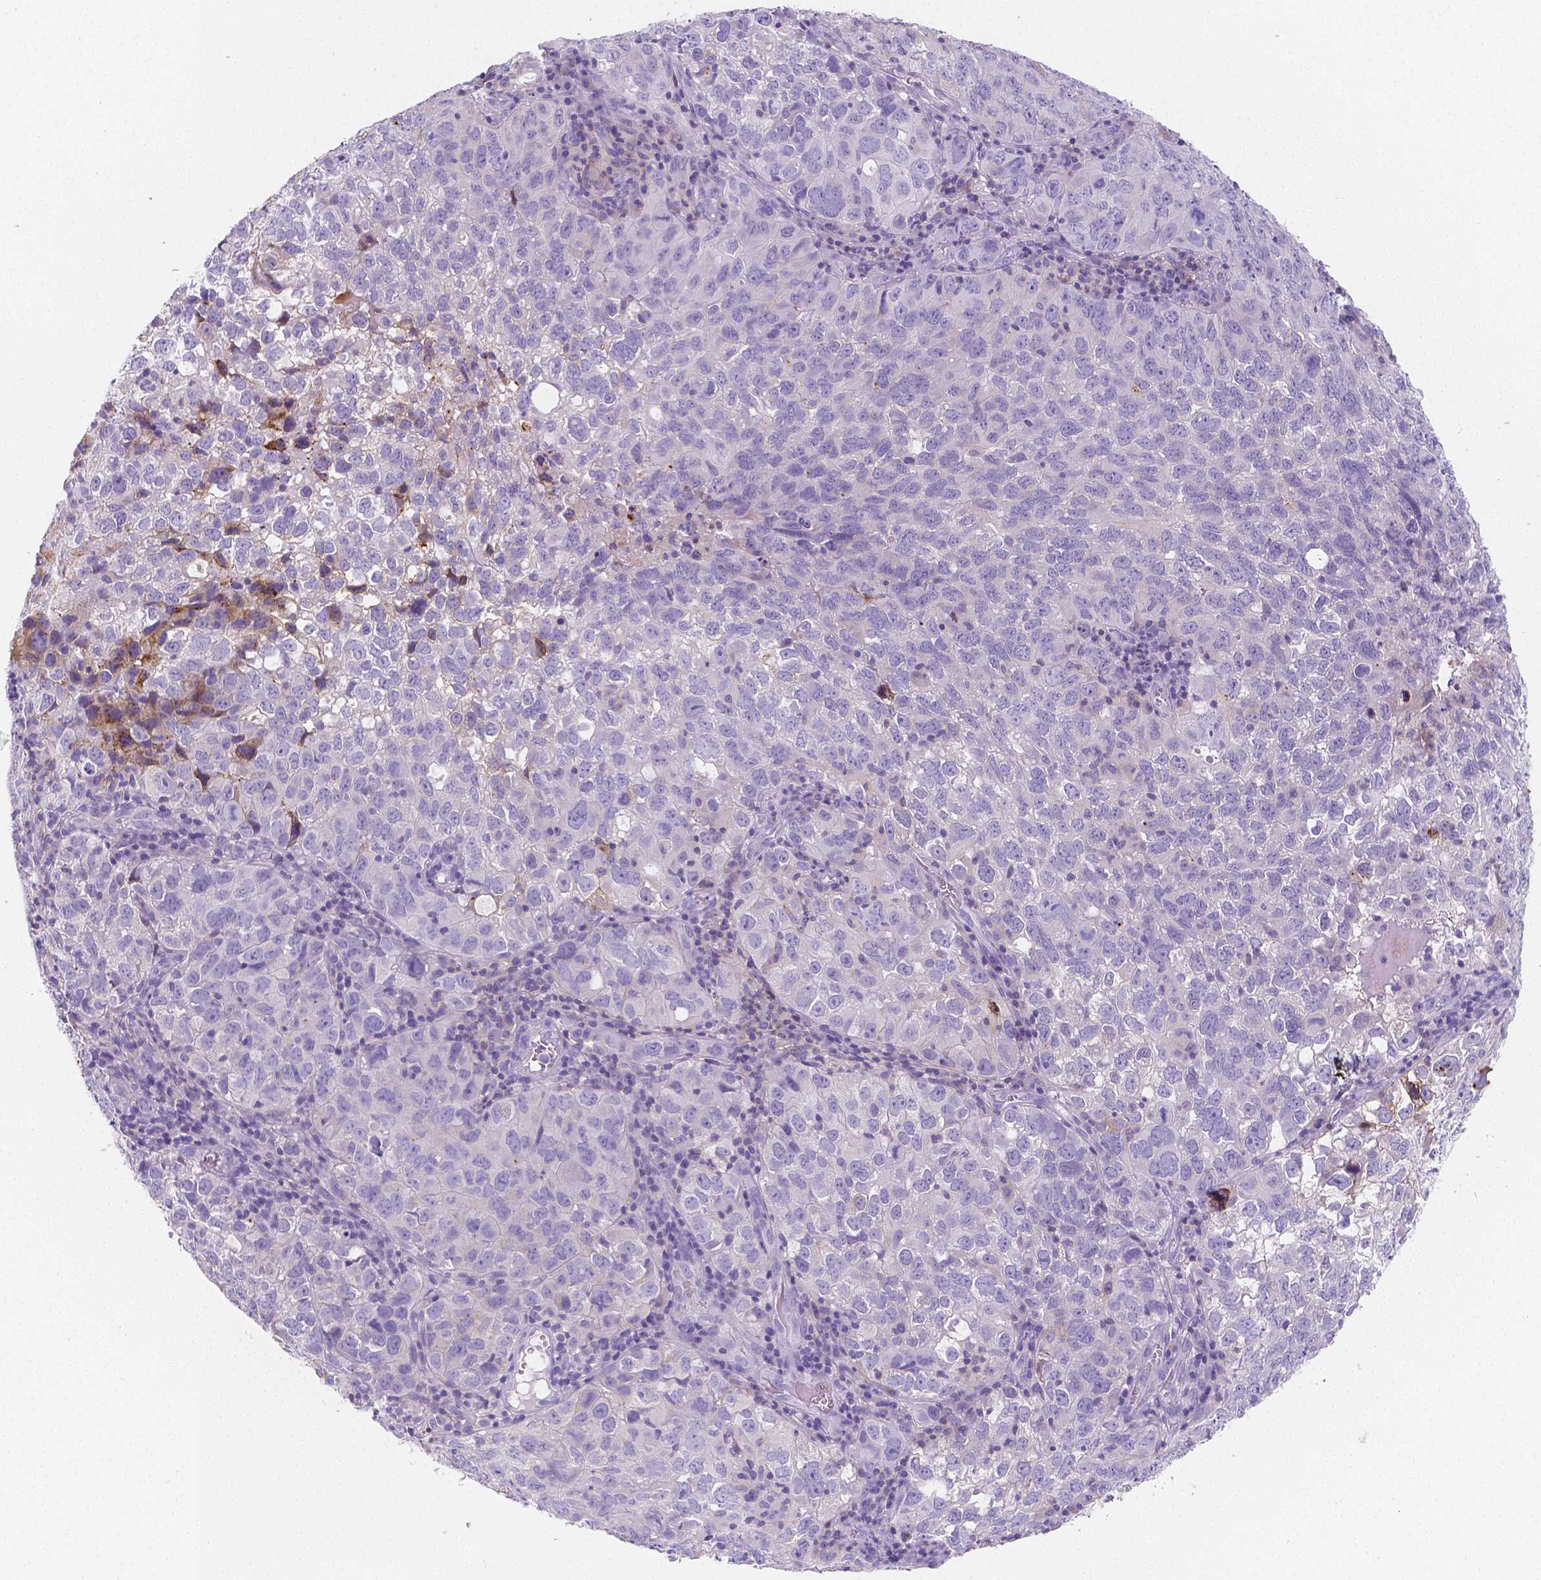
{"staining": {"intensity": "negative", "quantity": "none", "location": "none"}, "tissue": "cervical cancer", "cell_type": "Tumor cells", "image_type": "cancer", "snomed": [{"axis": "morphology", "description": "Squamous cell carcinoma, NOS"}, {"axis": "topography", "description": "Cervix"}], "caption": "DAB immunohistochemical staining of cervical squamous cell carcinoma shows no significant positivity in tumor cells. (Brightfield microscopy of DAB IHC at high magnification).", "gene": "GABRD", "patient": {"sex": "female", "age": 55}}